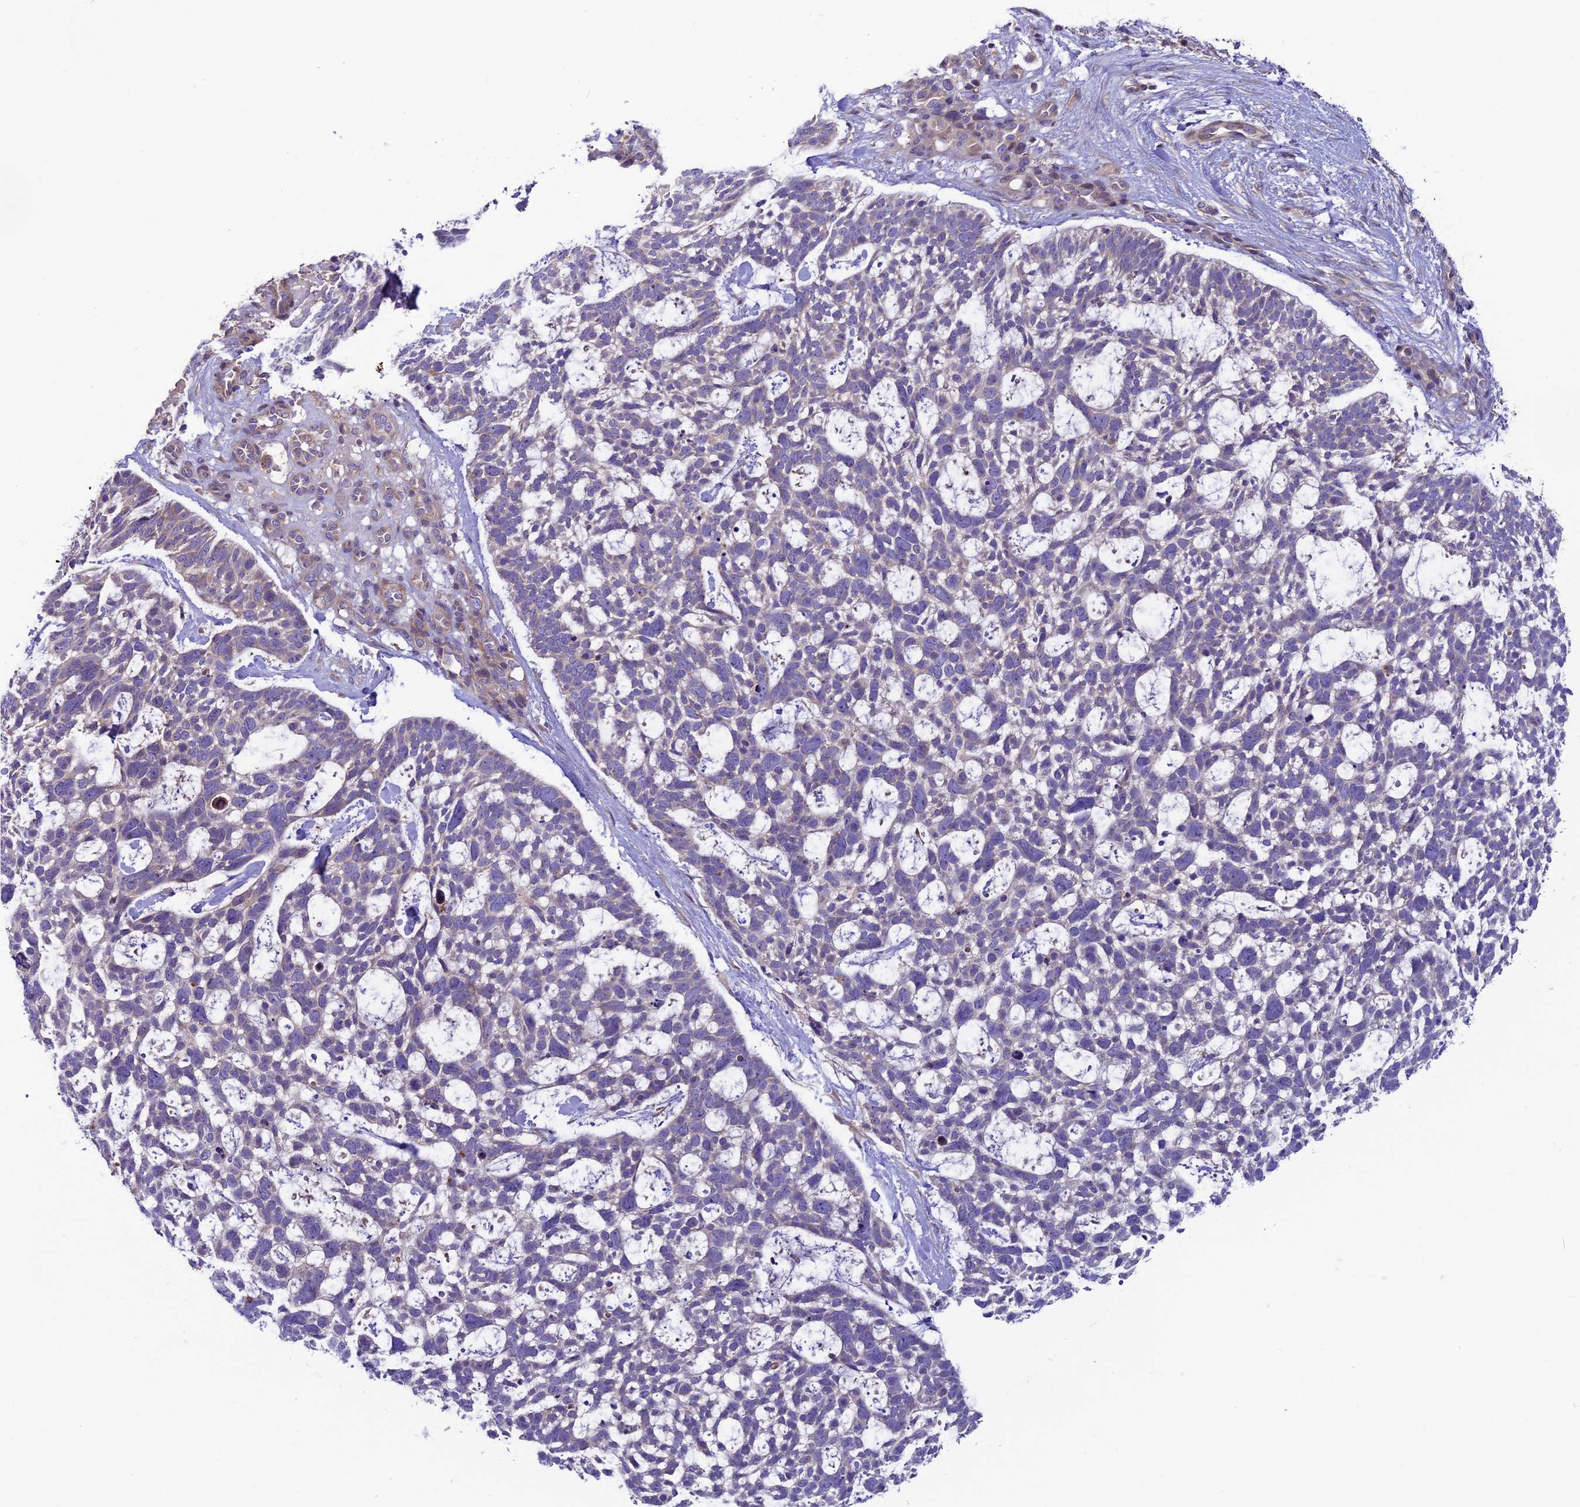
{"staining": {"intensity": "negative", "quantity": "none", "location": "none"}, "tissue": "skin cancer", "cell_type": "Tumor cells", "image_type": "cancer", "snomed": [{"axis": "morphology", "description": "Basal cell carcinoma"}, {"axis": "topography", "description": "Skin"}], "caption": "The photomicrograph demonstrates no staining of tumor cells in basal cell carcinoma (skin).", "gene": "COG8", "patient": {"sex": "male", "age": 88}}